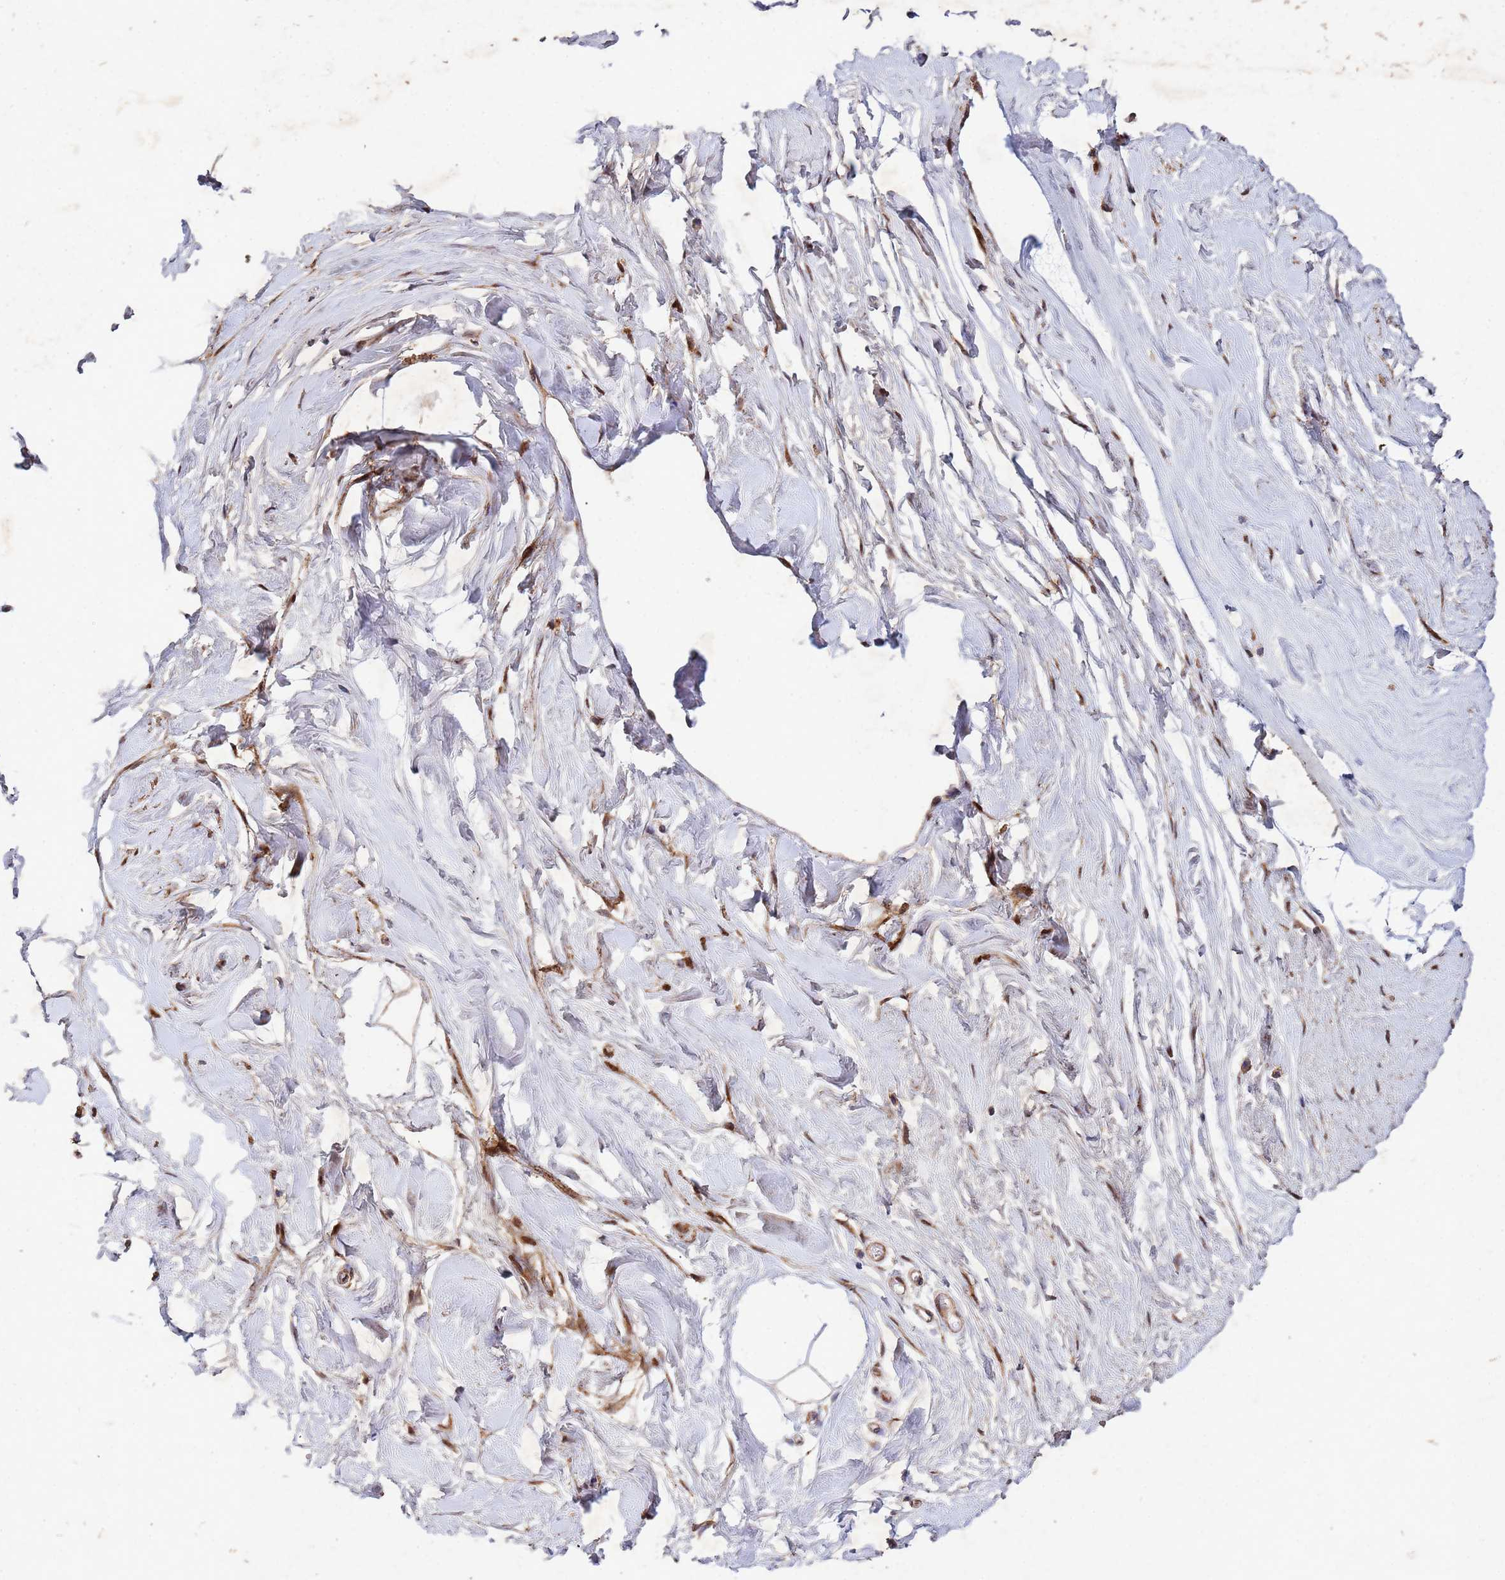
{"staining": {"intensity": "negative", "quantity": "none", "location": "none"}, "tissue": "breast", "cell_type": "Adipocytes", "image_type": "normal", "snomed": [{"axis": "morphology", "description": "Normal tissue, NOS"}, {"axis": "topography", "description": "Breast"}], "caption": "Protein analysis of normal breast reveals no significant expression in adipocytes. The staining was performed using DAB (3,3'-diaminobenzidine) to visualize the protein expression in brown, while the nuclei were stained in blue with hematoxylin (Magnification: 20x).", "gene": "TRIP6", "patient": {"sex": "female", "age": 45}}